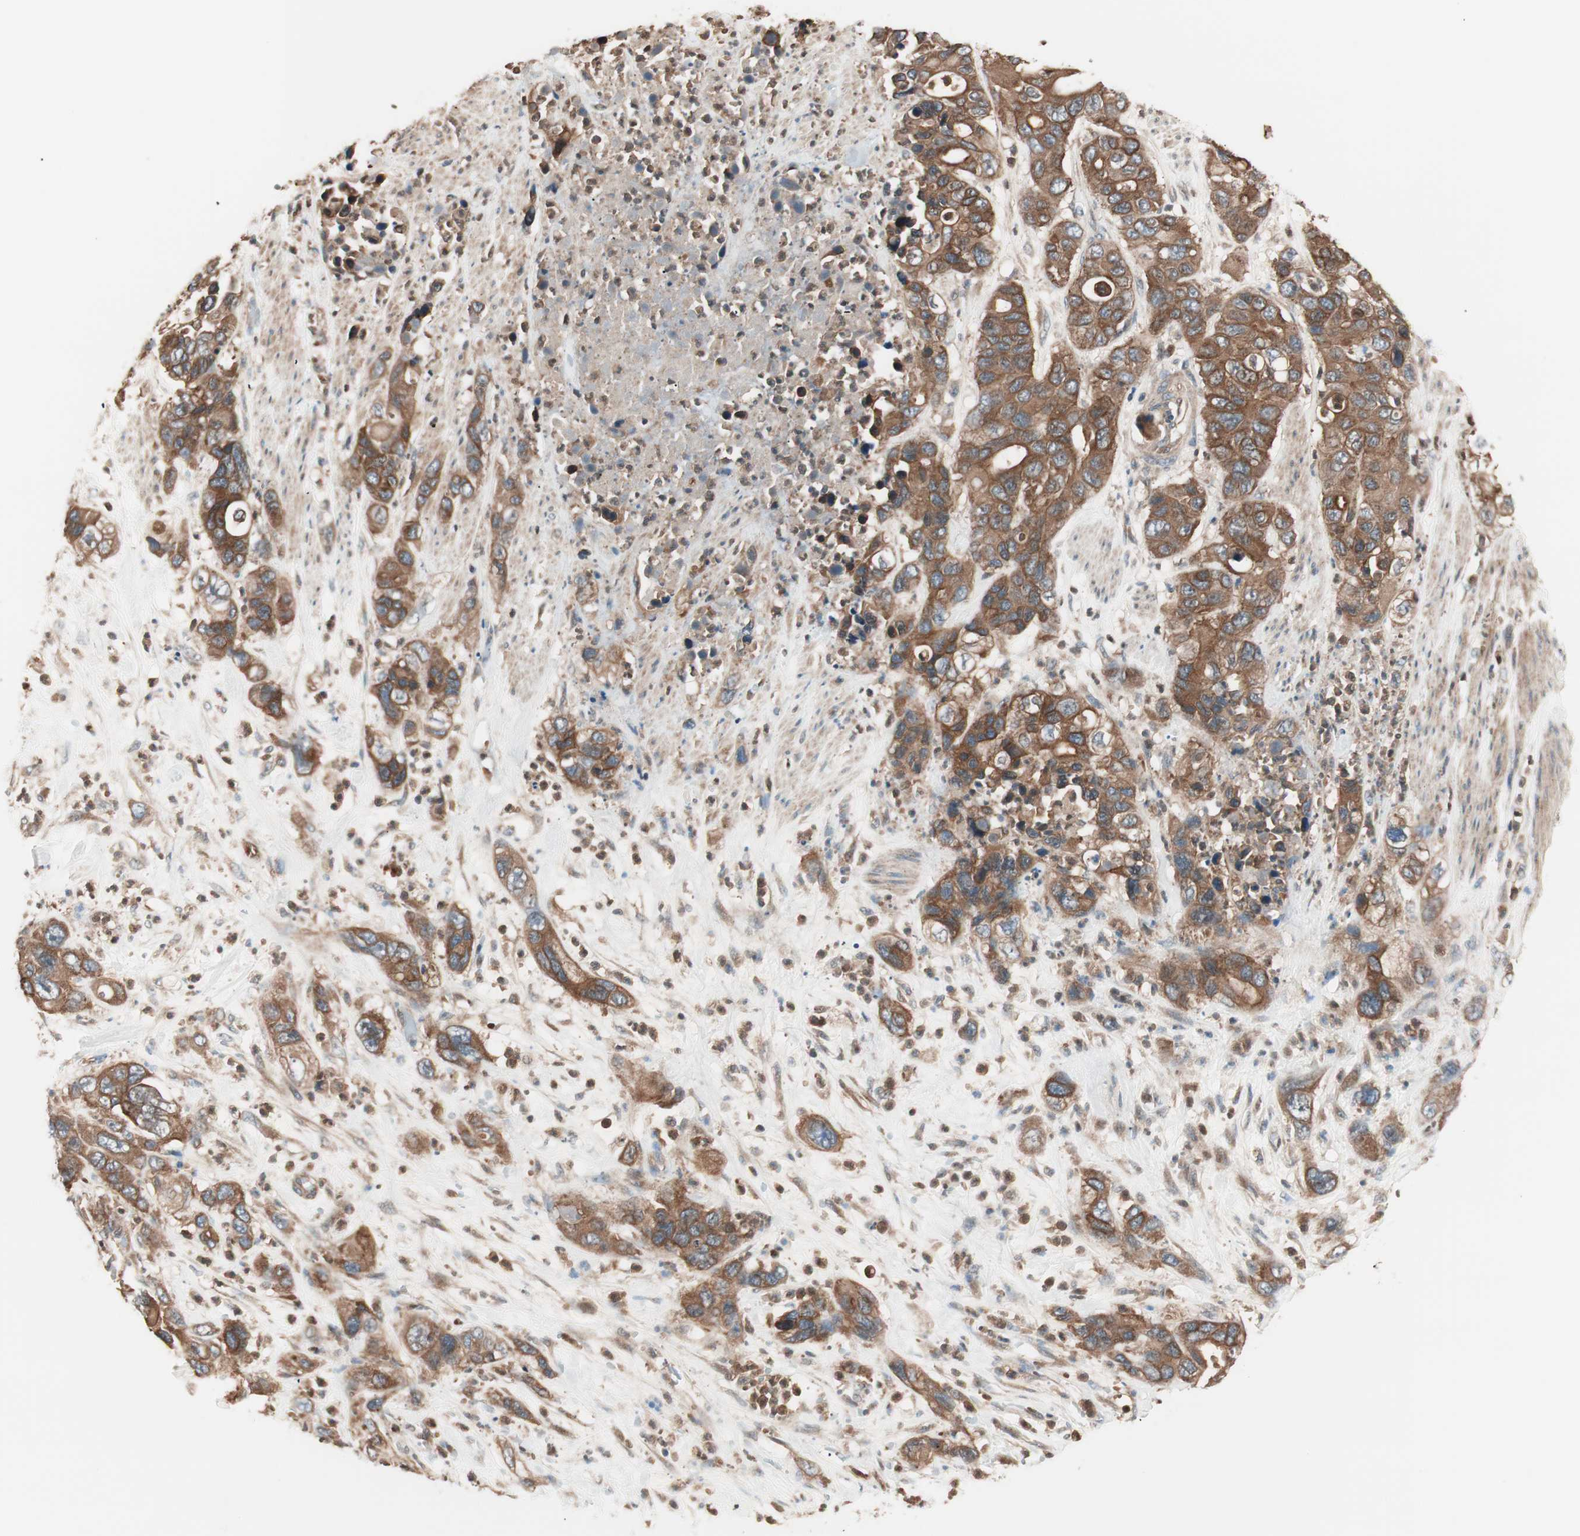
{"staining": {"intensity": "strong", "quantity": ">75%", "location": "cytoplasmic/membranous"}, "tissue": "pancreatic cancer", "cell_type": "Tumor cells", "image_type": "cancer", "snomed": [{"axis": "morphology", "description": "Adenocarcinoma, NOS"}, {"axis": "topography", "description": "Pancreas"}], "caption": "A brown stain highlights strong cytoplasmic/membranous positivity of a protein in pancreatic cancer tumor cells.", "gene": "TSG101", "patient": {"sex": "female", "age": 71}}